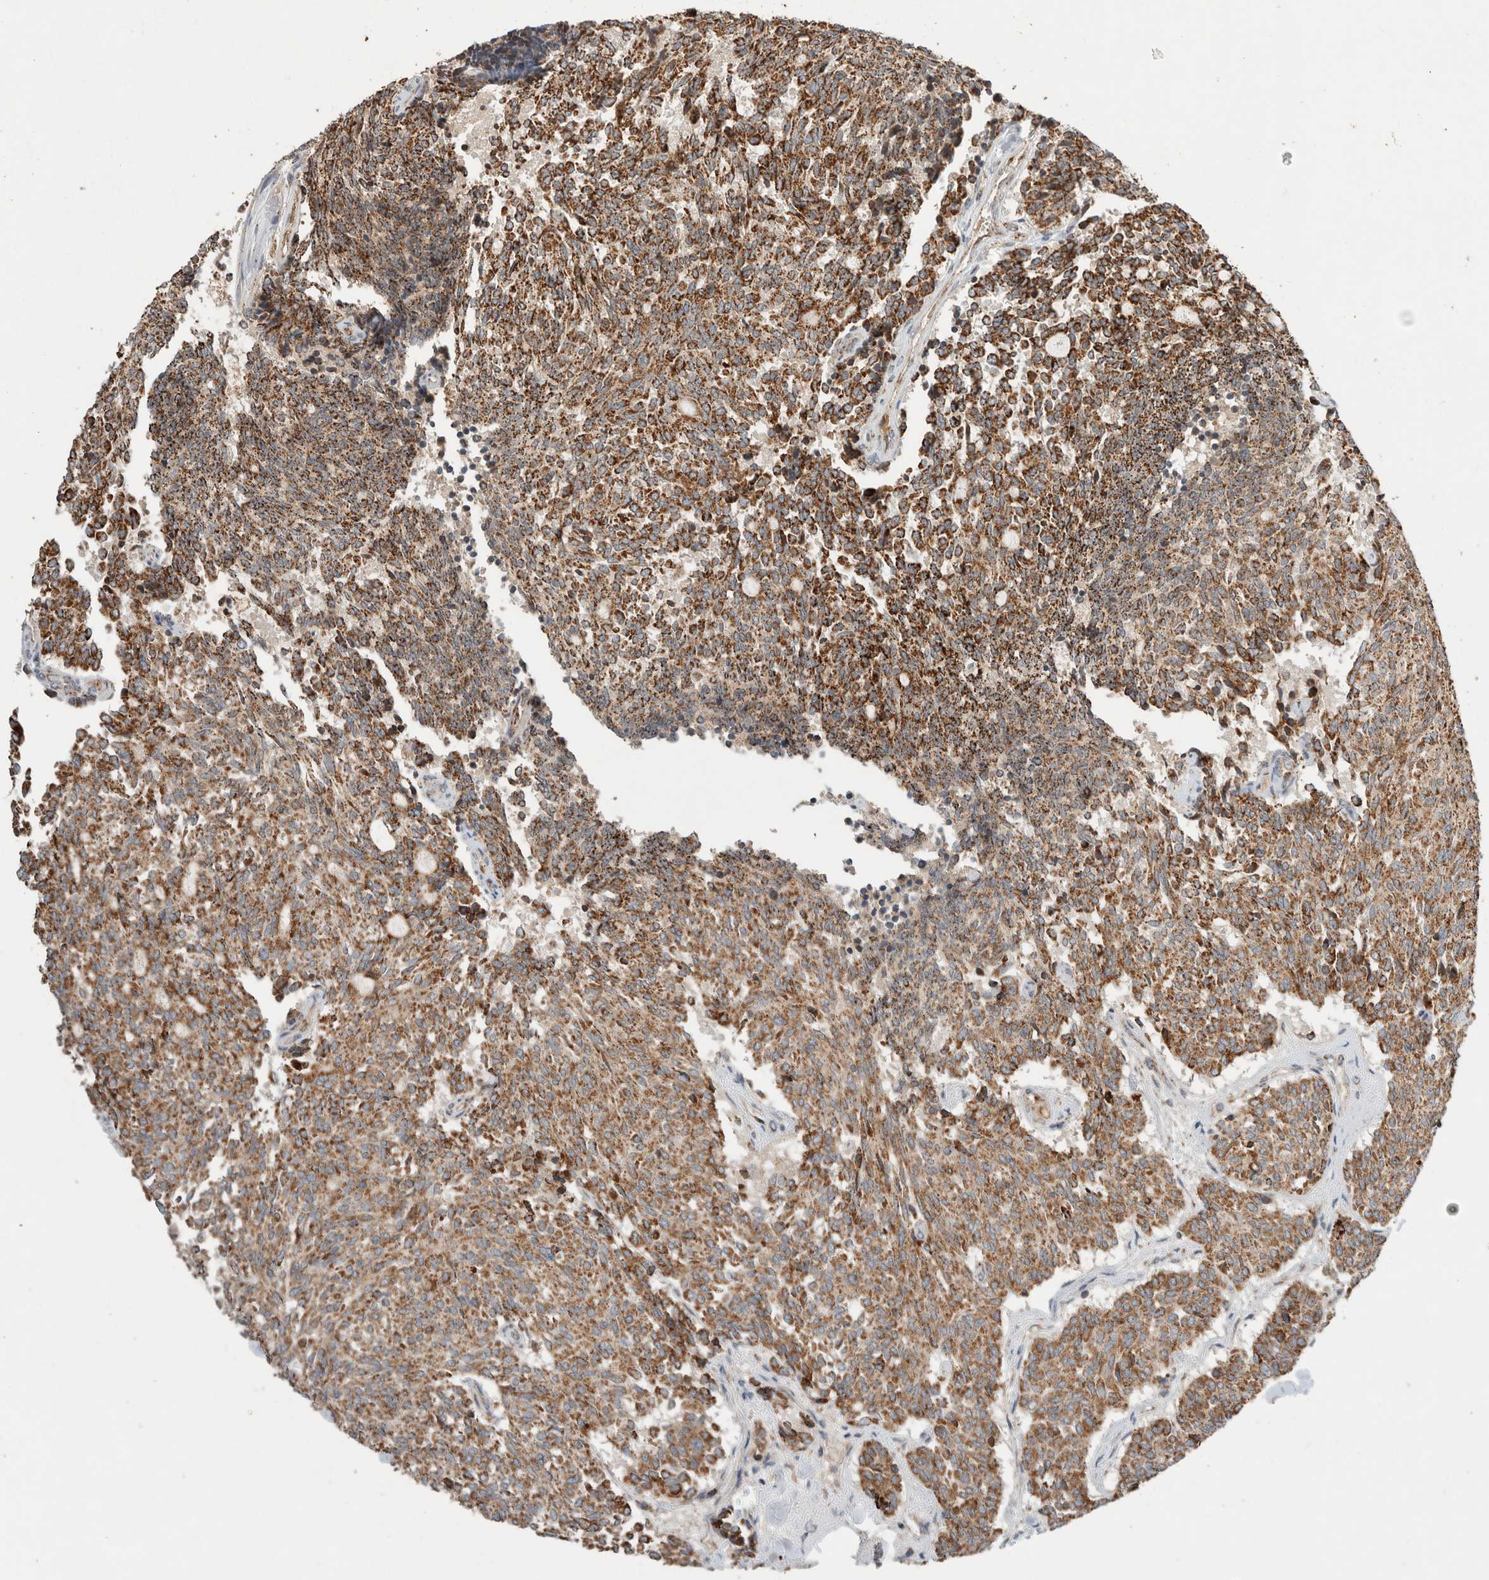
{"staining": {"intensity": "moderate", "quantity": ">75%", "location": "cytoplasmic/membranous"}, "tissue": "carcinoid", "cell_type": "Tumor cells", "image_type": "cancer", "snomed": [{"axis": "morphology", "description": "Carcinoid, malignant, NOS"}, {"axis": "topography", "description": "Pancreas"}], "caption": "Brown immunohistochemical staining in human carcinoid shows moderate cytoplasmic/membranous expression in about >75% of tumor cells.", "gene": "AMPD1", "patient": {"sex": "female", "age": 54}}